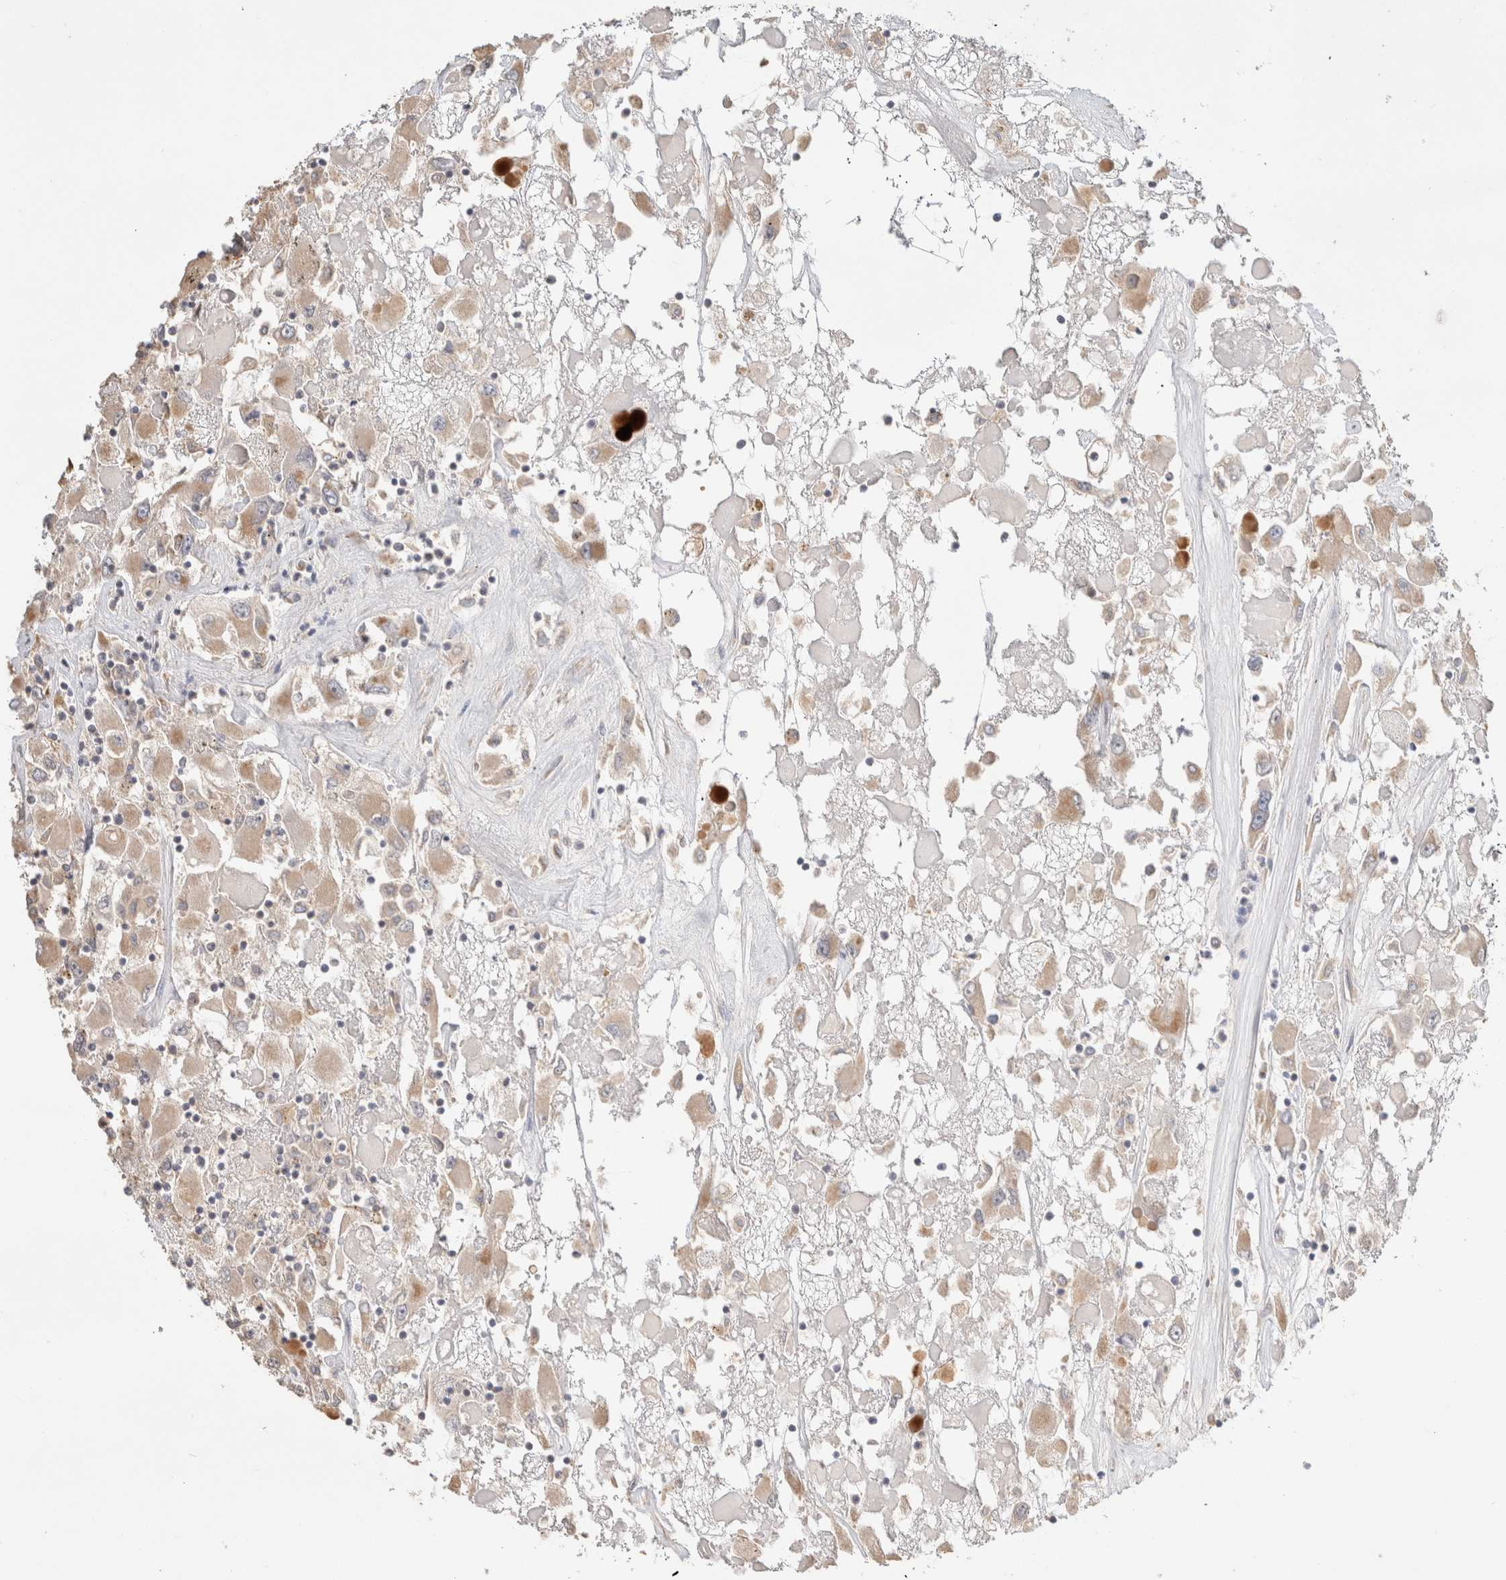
{"staining": {"intensity": "moderate", "quantity": "25%-75%", "location": "cytoplasmic/membranous"}, "tissue": "renal cancer", "cell_type": "Tumor cells", "image_type": "cancer", "snomed": [{"axis": "morphology", "description": "Adenocarcinoma, NOS"}, {"axis": "topography", "description": "Kidney"}], "caption": "Tumor cells display moderate cytoplasmic/membranous positivity in approximately 25%-75% of cells in renal cancer (adenocarcinoma).", "gene": "B3GNTL1", "patient": {"sex": "female", "age": 52}}